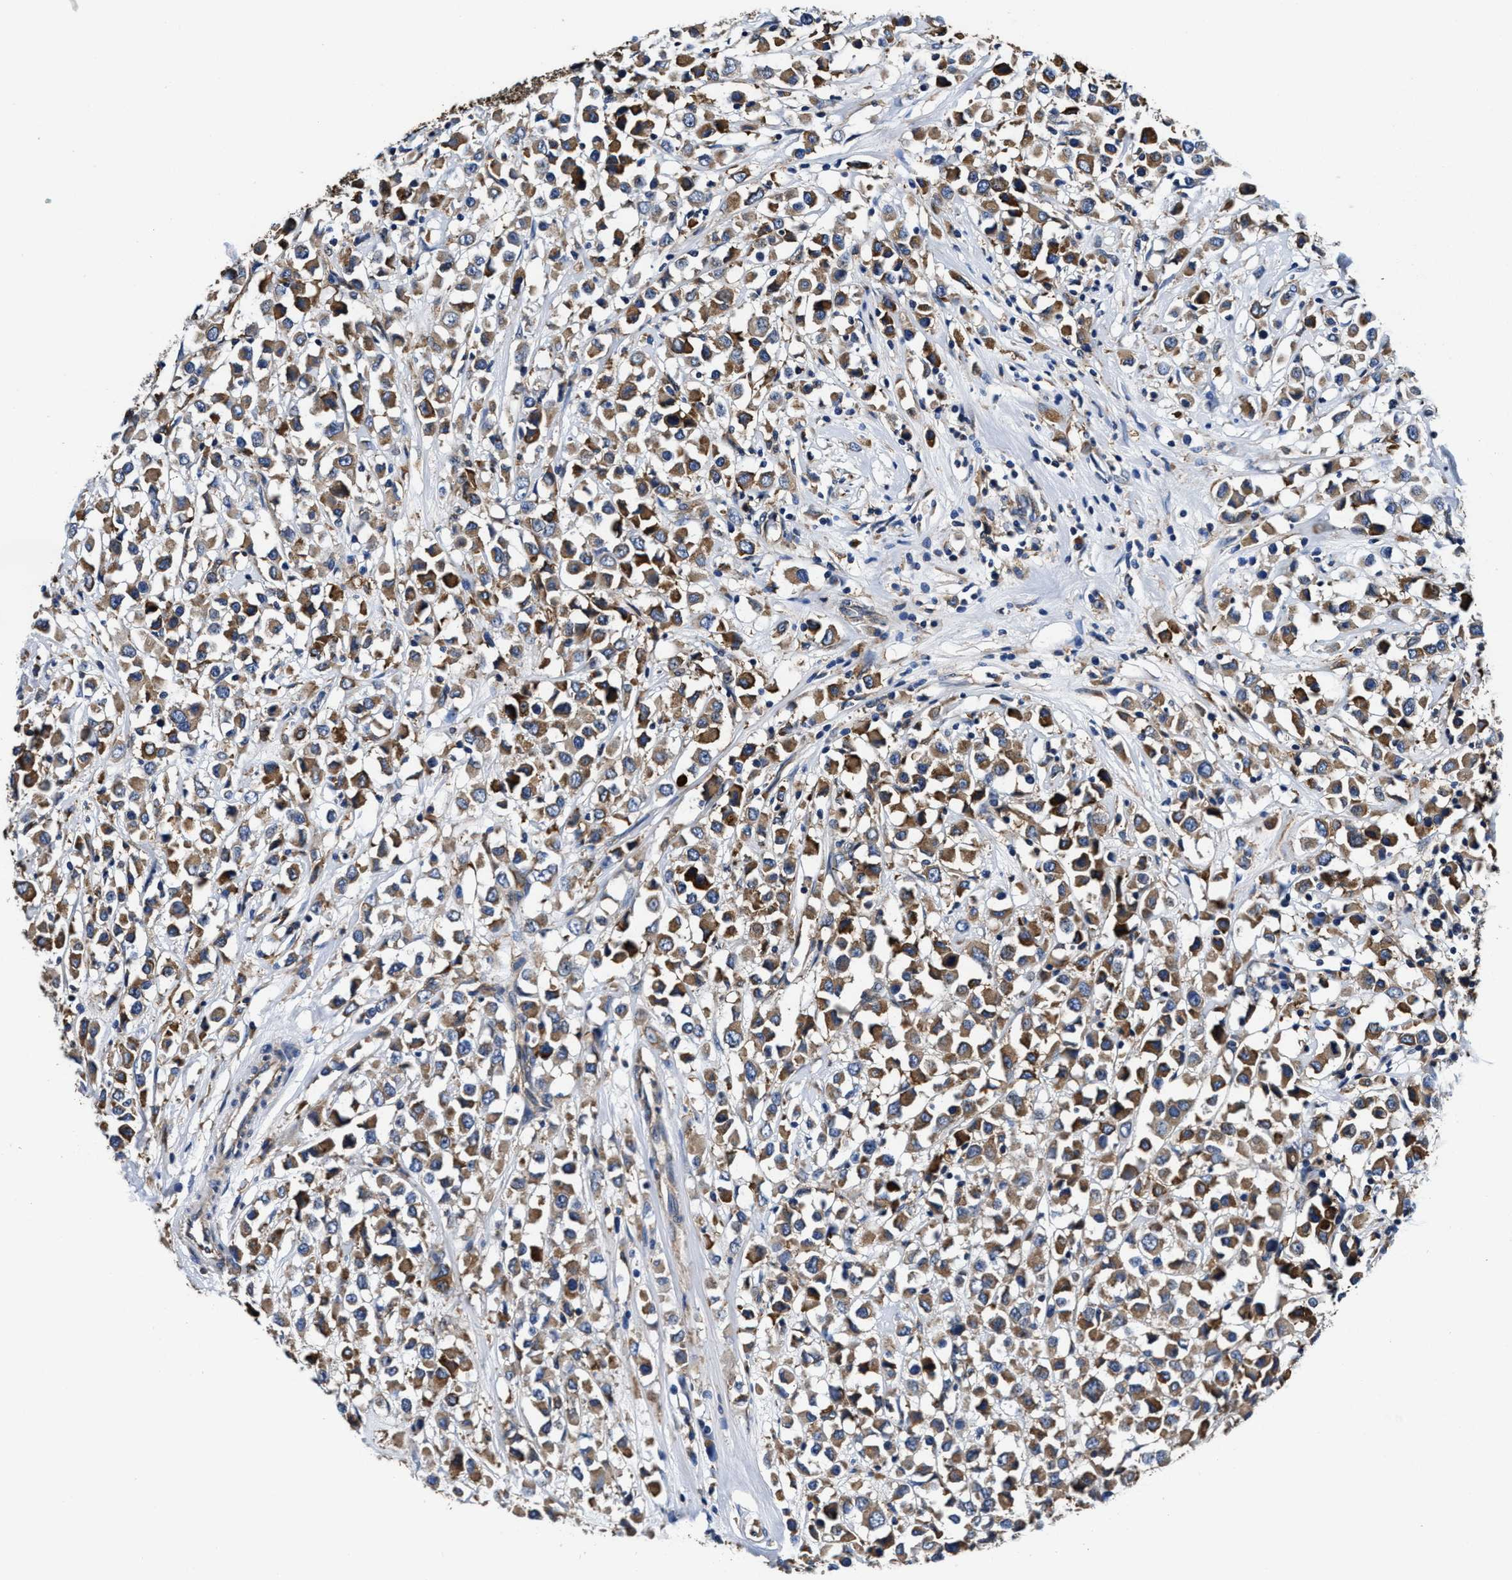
{"staining": {"intensity": "moderate", "quantity": ">75%", "location": "cytoplasmic/membranous"}, "tissue": "breast cancer", "cell_type": "Tumor cells", "image_type": "cancer", "snomed": [{"axis": "morphology", "description": "Duct carcinoma"}, {"axis": "topography", "description": "Breast"}], "caption": "IHC photomicrograph of neoplastic tissue: breast invasive ductal carcinoma stained using IHC shows medium levels of moderate protein expression localized specifically in the cytoplasmic/membranous of tumor cells, appearing as a cytoplasmic/membranous brown color.", "gene": "PPP1R9B", "patient": {"sex": "female", "age": 61}}